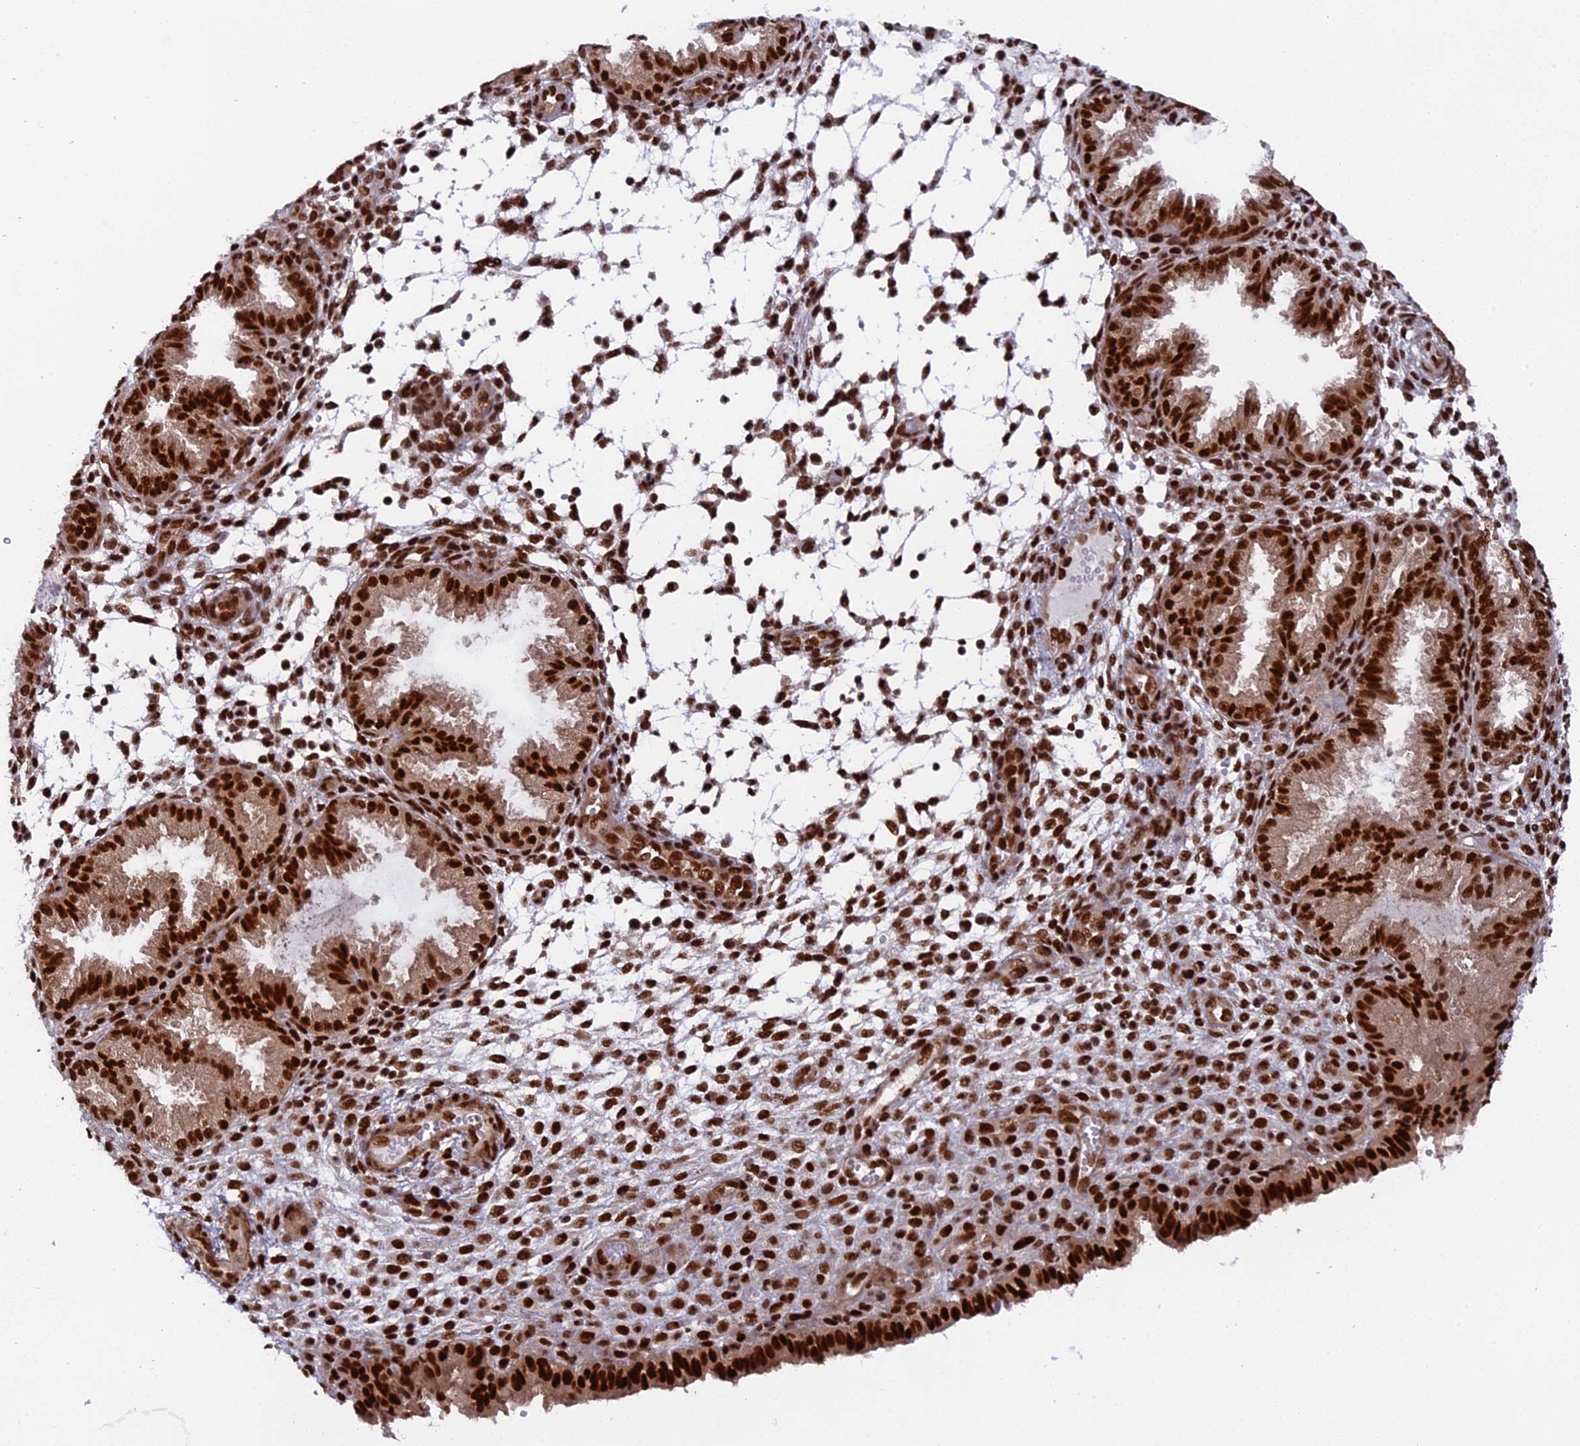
{"staining": {"intensity": "strong", "quantity": "25%-75%", "location": "nuclear"}, "tissue": "endometrium", "cell_type": "Cells in endometrial stroma", "image_type": "normal", "snomed": [{"axis": "morphology", "description": "Normal tissue, NOS"}, {"axis": "topography", "description": "Endometrium"}], "caption": "Protein positivity by immunohistochemistry (IHC) demonstrates strong nuclear expression in about 25%-75% of cells in endometrial stroma in normal endometrium.", "gene": "RAMACL", "patient": {"sex": "female", "age": 33}}